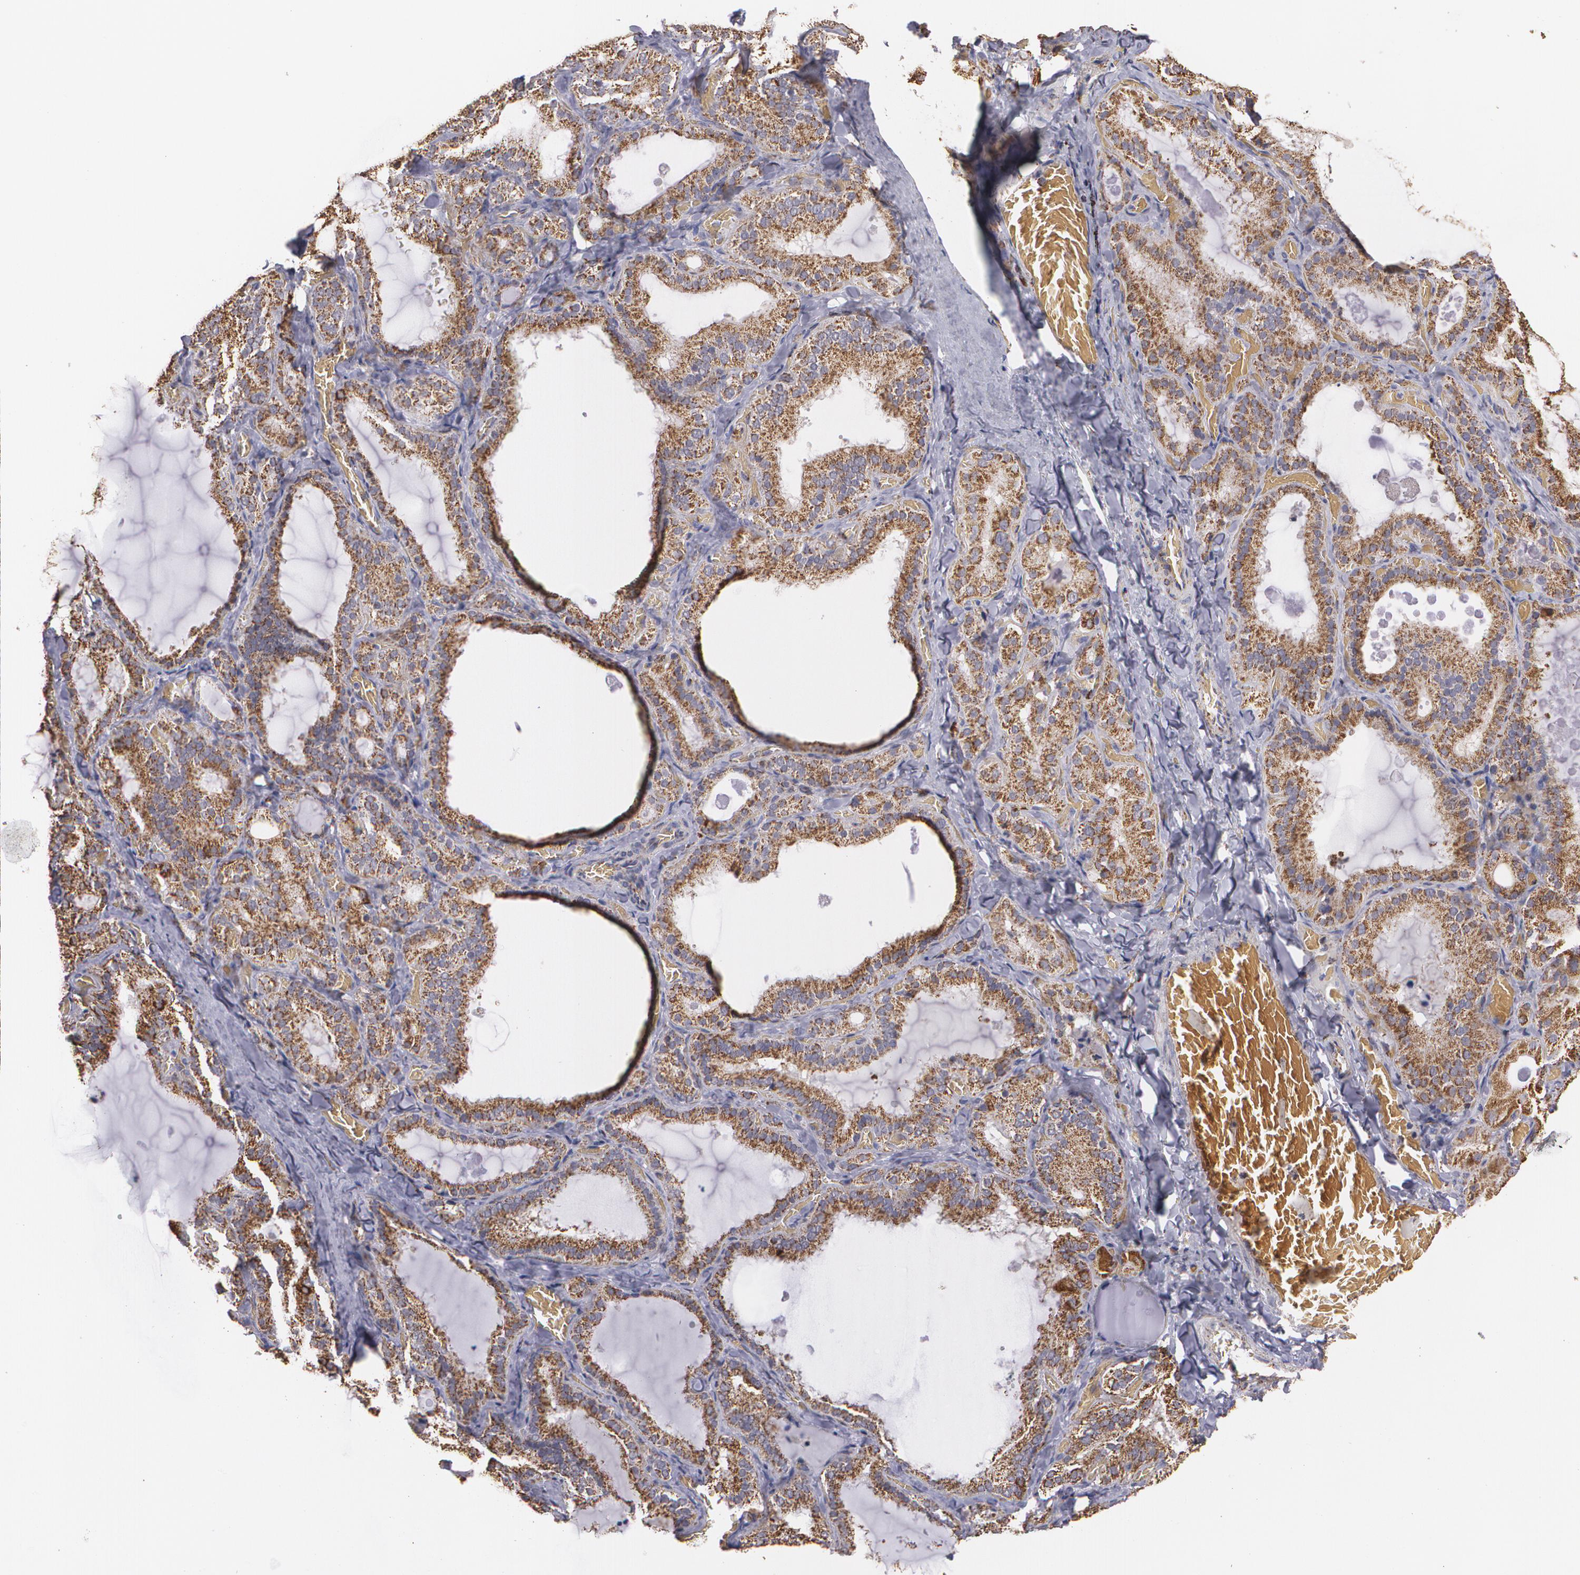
{"staining": {"intensity": "moderate", "quantity": ">75%", "location": "cytoplasmic/membranous"}, "tissue": "thyroid gland", "cell_type": "Glandular cells", "image_type": "normal", "snomed": [{"axis": "morphology", "description": "Normal tissue, NOS"}, {"axis": "topography", "description": "Thyroid gland"}], "caption": "Immunohistochemistry (DAB) staining of unremarkable thyroid gland exhibits moderate cytoplasmic/membranous protein staining in about >75% of glandular cells.", "gene": "HSPD1", "patient": {"sex": "female", "age": 33}}